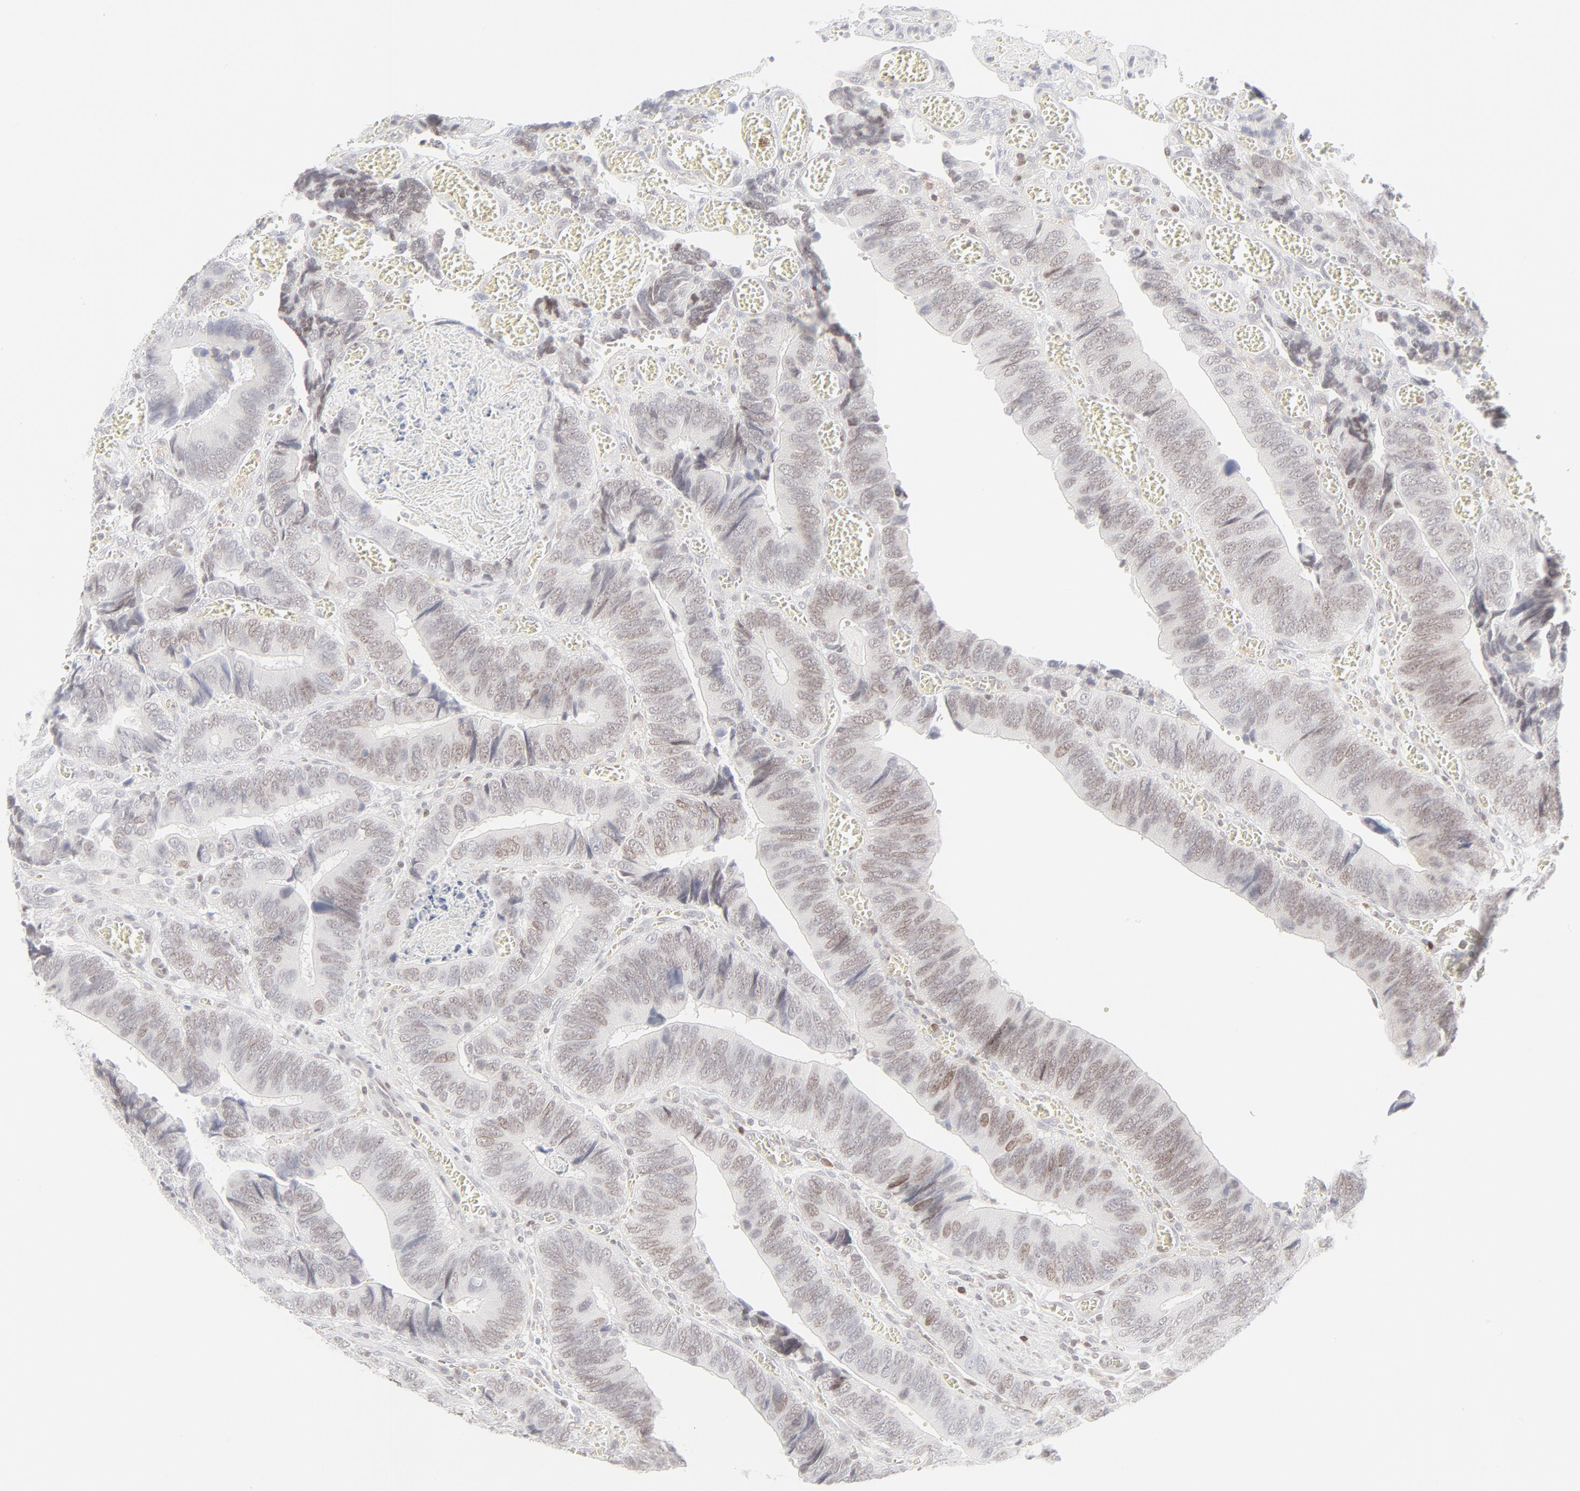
{"staining": {"intensity": "weak", "quantity": ">75%", "location": "nuclear"}, "tissue": "colorectal cancer", "cell_type": "Tumor cells", "image_type": "cancer", "snomed": [{"axis": "morphology", "description": "Adenocarcinoma, NOS"}, {"axis": "topography", "description": "Colon"}], "caption": "Protein staining of colorectal cancer tissue demonstrates weak nuclear expression in approximately >75% of tumor cells.", "gene": "PRKCB", "patient": {"sex": "male", "age": 72}}